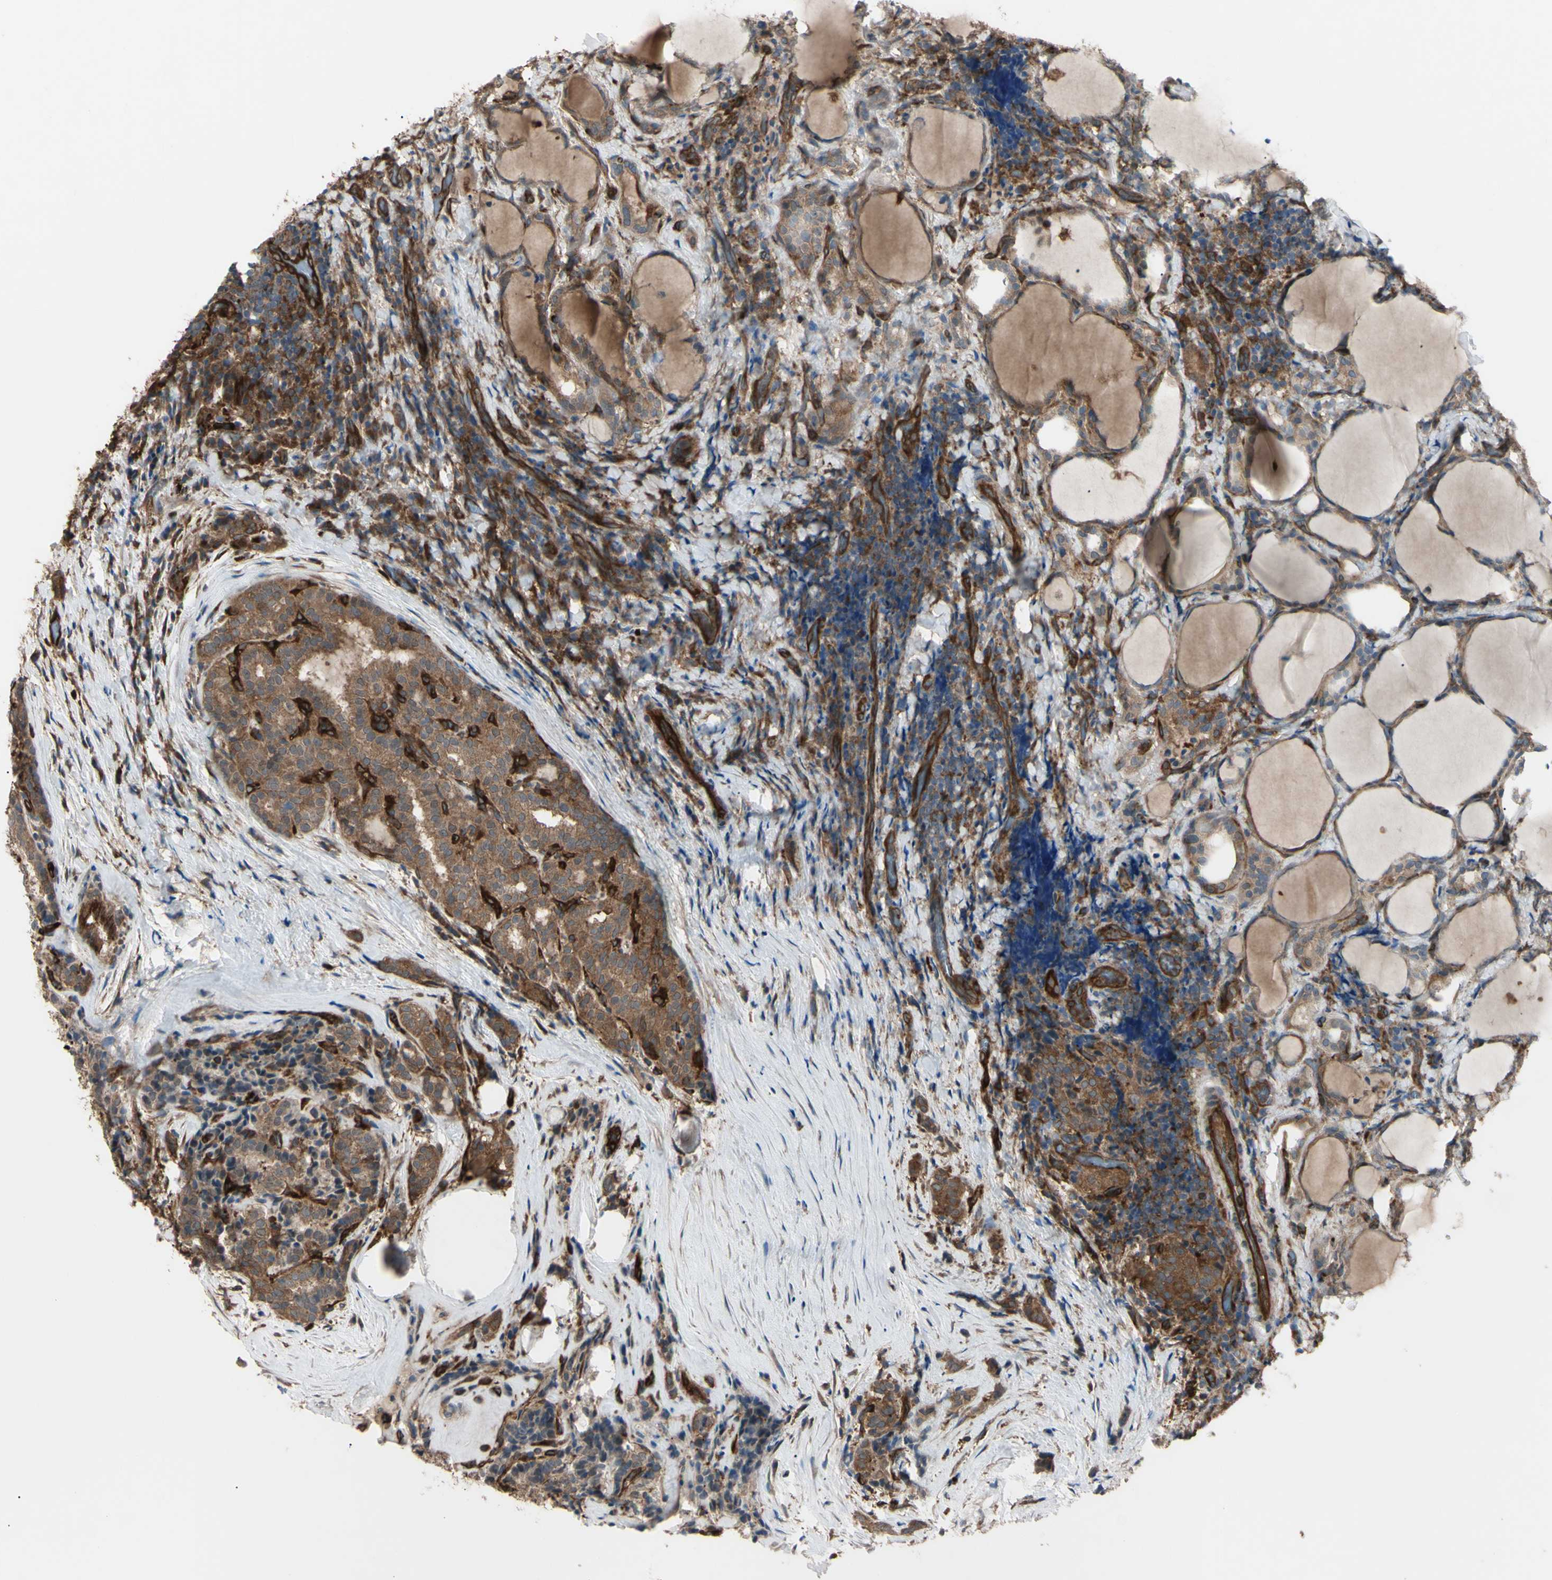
{"staining": {"intensity": "moderate", "quantity": ">75%", "location": "cytoplasmic/membranous"}, "tissue": "thyroid cancer", "cell_type": "Tumor cells", "image_type": "cancer", "snomed": [{"axis": "morphology", "description": "Normal tissue, NOS"}, {"axis": "morphology", "description": "Papillary adenocarcinoma, NOS"}, {"axis": "topography", "description": "Thyroid gland"}], "caption": "Immunohistochemical staining of thyroid cancer (papillary adenocarcinoma) exhibits medium levels of moderate cytoplasmic/membranous protein positivity in about >75% of tumor cells.", "gene": "PTPN12", "patient": {"sex": "female", "age": 30}}